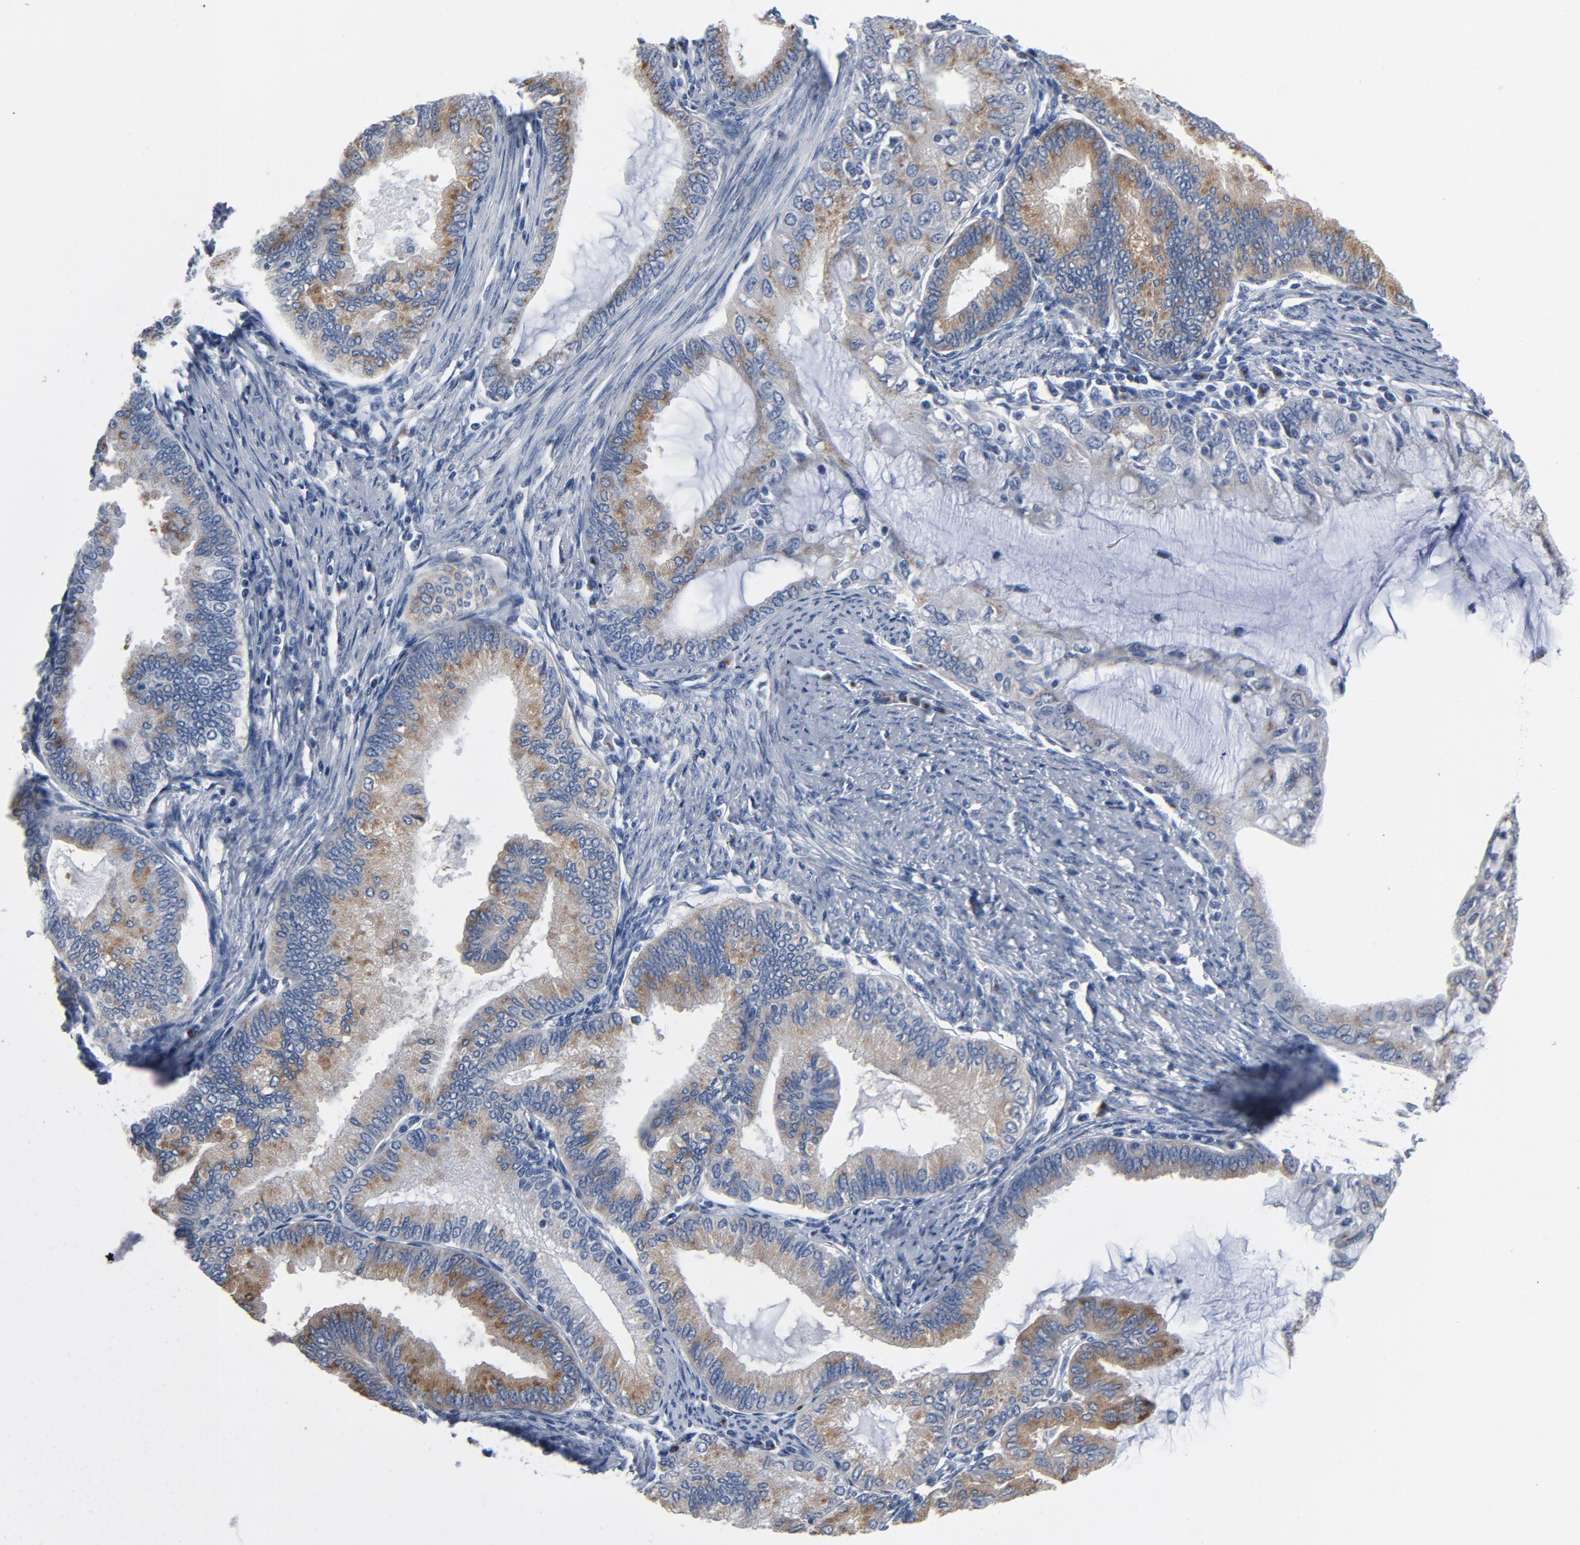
{"staining": {"intensity": "moderate", "quantity": ">75%", "location": "cytoplasmic/membranous"}, "tissue": "endometrial cancer", "cell_type": "Tumor cells", "image_type": "cancer", "snomed": [{"axis": "morphology", "description": "Adenocarcinoma, NOS"}, {"axis": "topography", "description": "Endometrium"}], "caption": "The immunohistochemical stain highlights moderate cytoplasmic/membranous expression in tumor cells of adenocarcinoma (endometrial) tissue. Using DAB (brown) and hematoxylin (blue) stains, captured at high magnification using brightfield microscopy.", "gene": "YIPF6", "patient": {"sex": "female", "age": 86}}